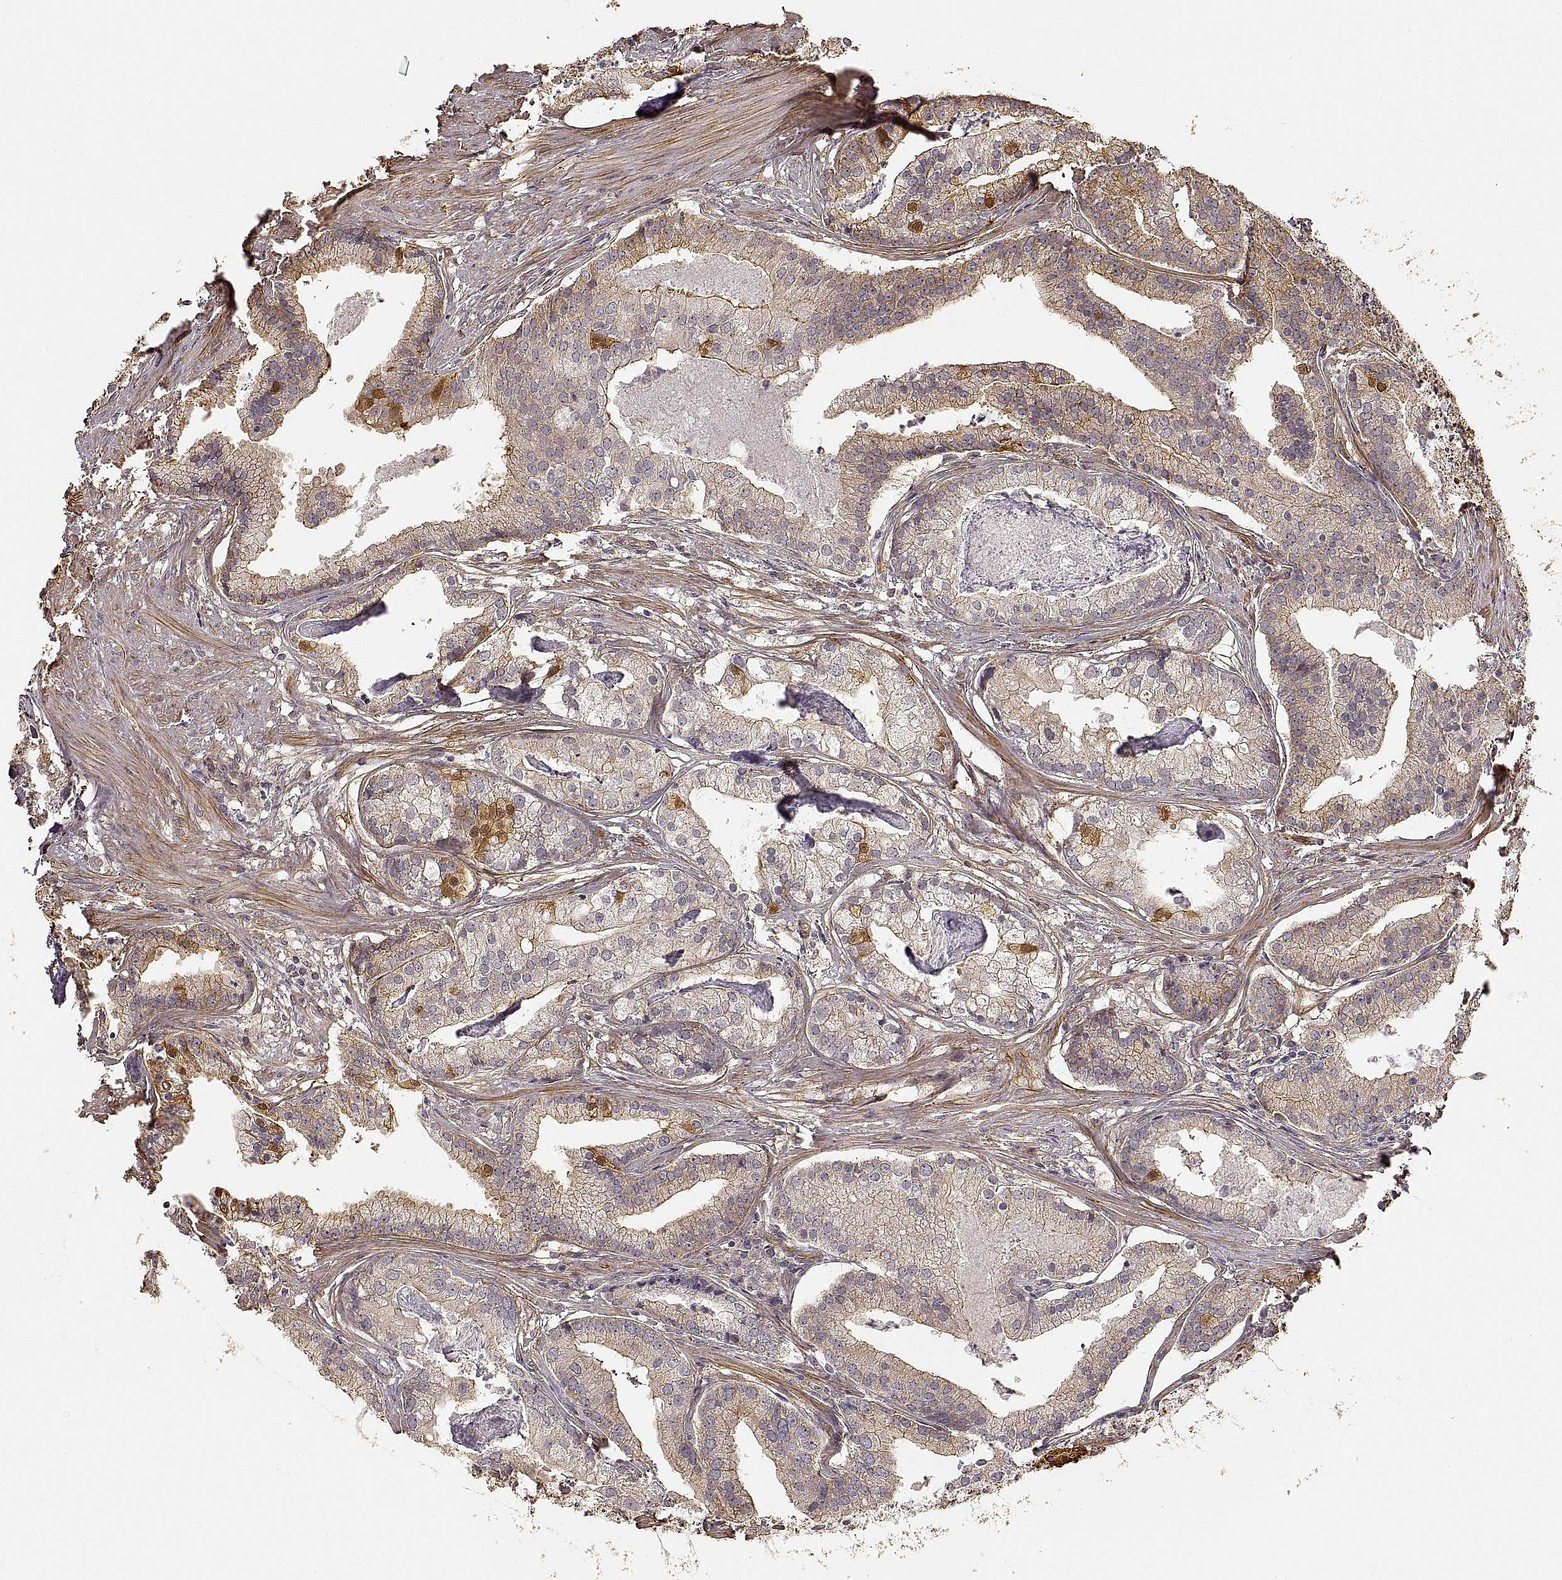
{"staining": {"intensity": "moderate", "quantity": "<25%", "location": "cytoplasmic/membranous"}, "tissue": "prostate cancer", "cell_type": "Tumor cells", "image_type": "cancer", "snomed": [{"axis": "morphology", "description": "Adenocarcinoma, NOS"}, {"axis": "topography", "description": "Prostate and seminal vesicle, NOS"}, {"axis": "topography", "description": "Prostate"}], "caption": "Approximately <25% of tumor cells in prostate cancer (adenocarcinoma) exhibit moderate cytoplasmic/membranous protein positivity as visualized by brown immunohistochemical staining.", "gene": "LAMA4", "patient": {"sex": "male", "age": 44}}